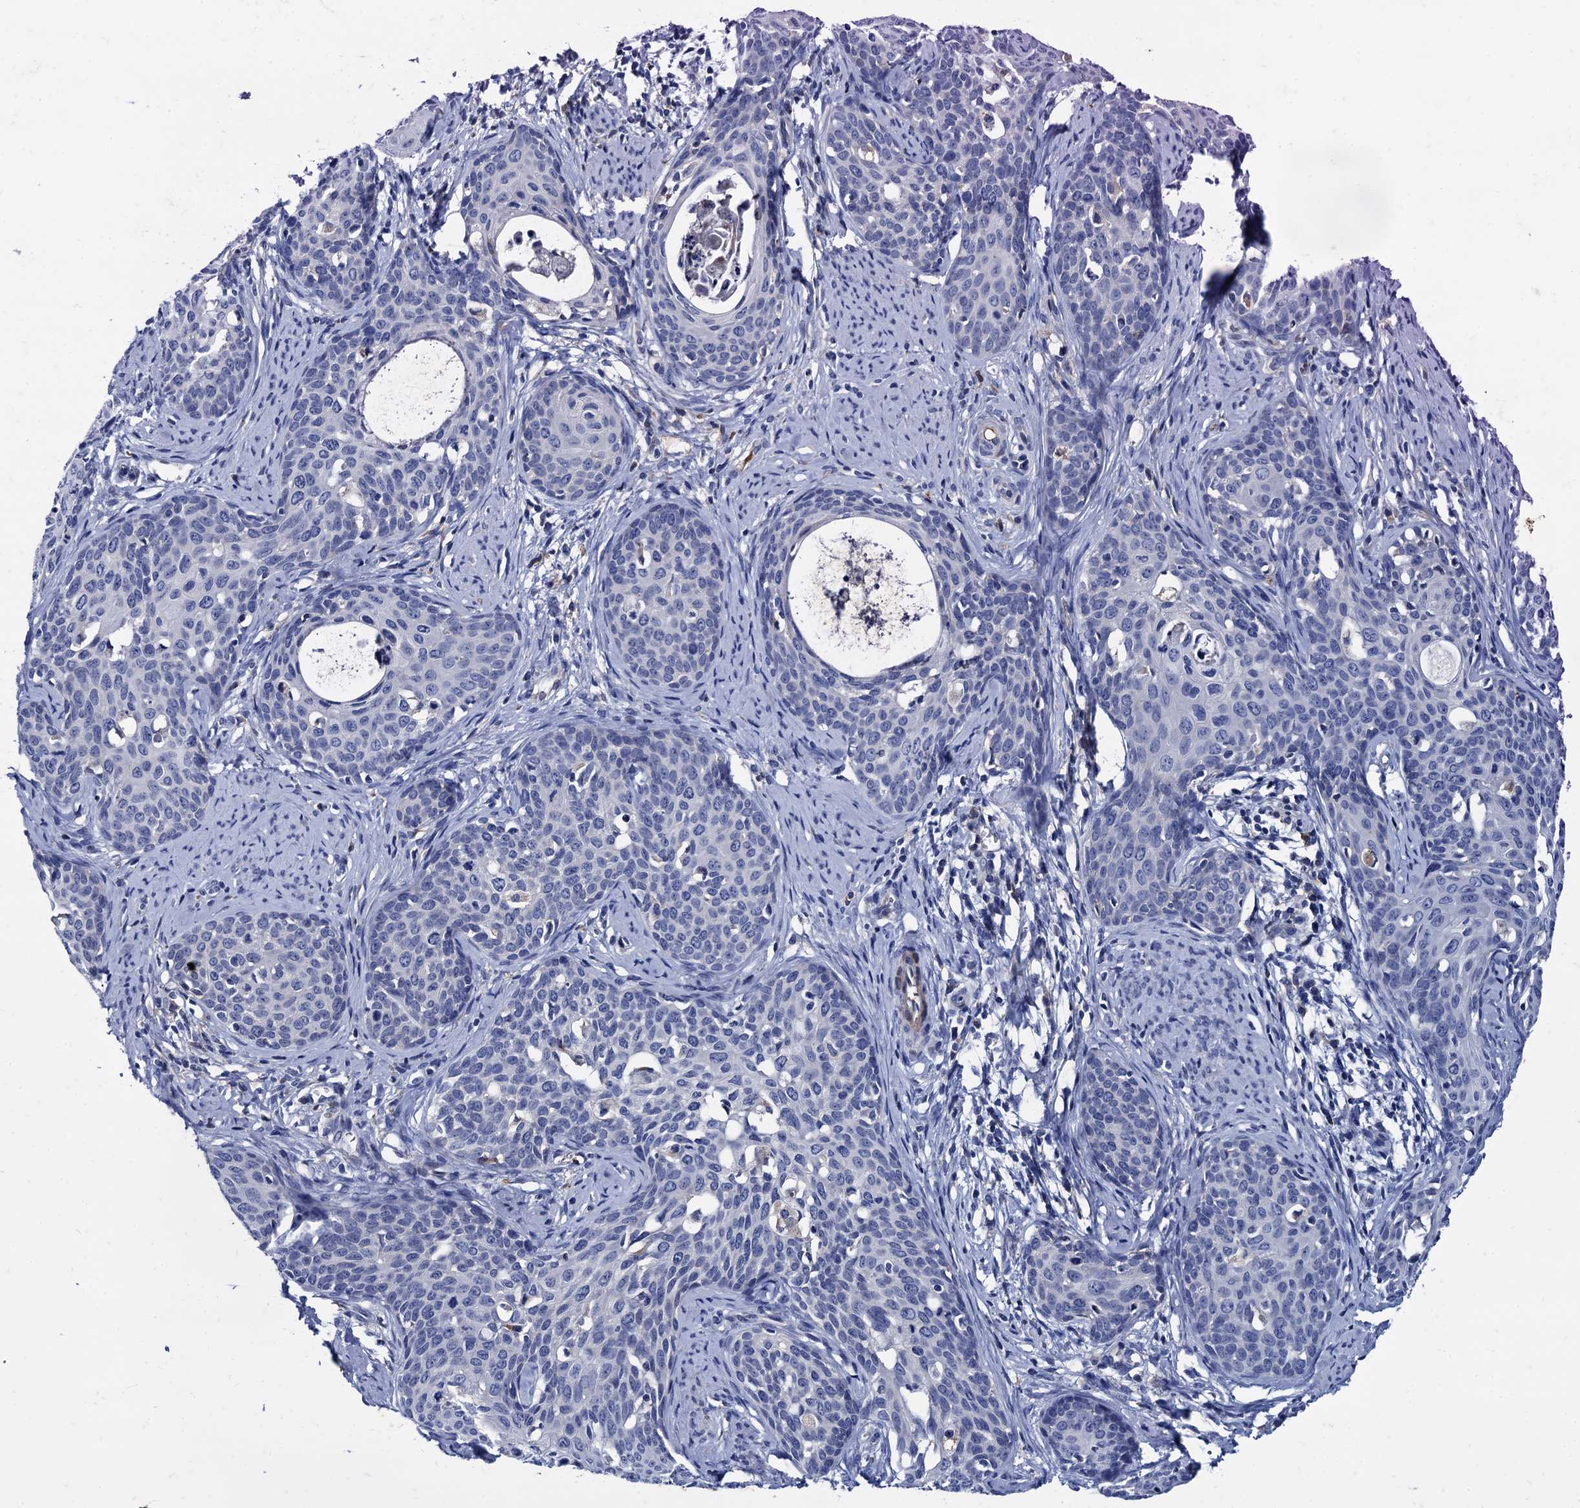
{"staining": {"intensity": "negative", "quantity": "none", "location": "none"}, "tissue": "cervical cancer", "cell_type": "Tumor cells", "image_type": "cancer", "snomed": [{"axis": "morphology", "description": "Squamous cell carcinoma, NOS"}, {"axis": "morphology", "description": "Adenocarcinoma, NOS"}, {"axis": "topography", "description": "Cervix"}], "caption": "Micrograph shows no significant protein expression in tumor cells of cervical cancer (adenocarcinoma).", "gene": "TMEM72", "patient": {"sex": "female", "age": 52}}